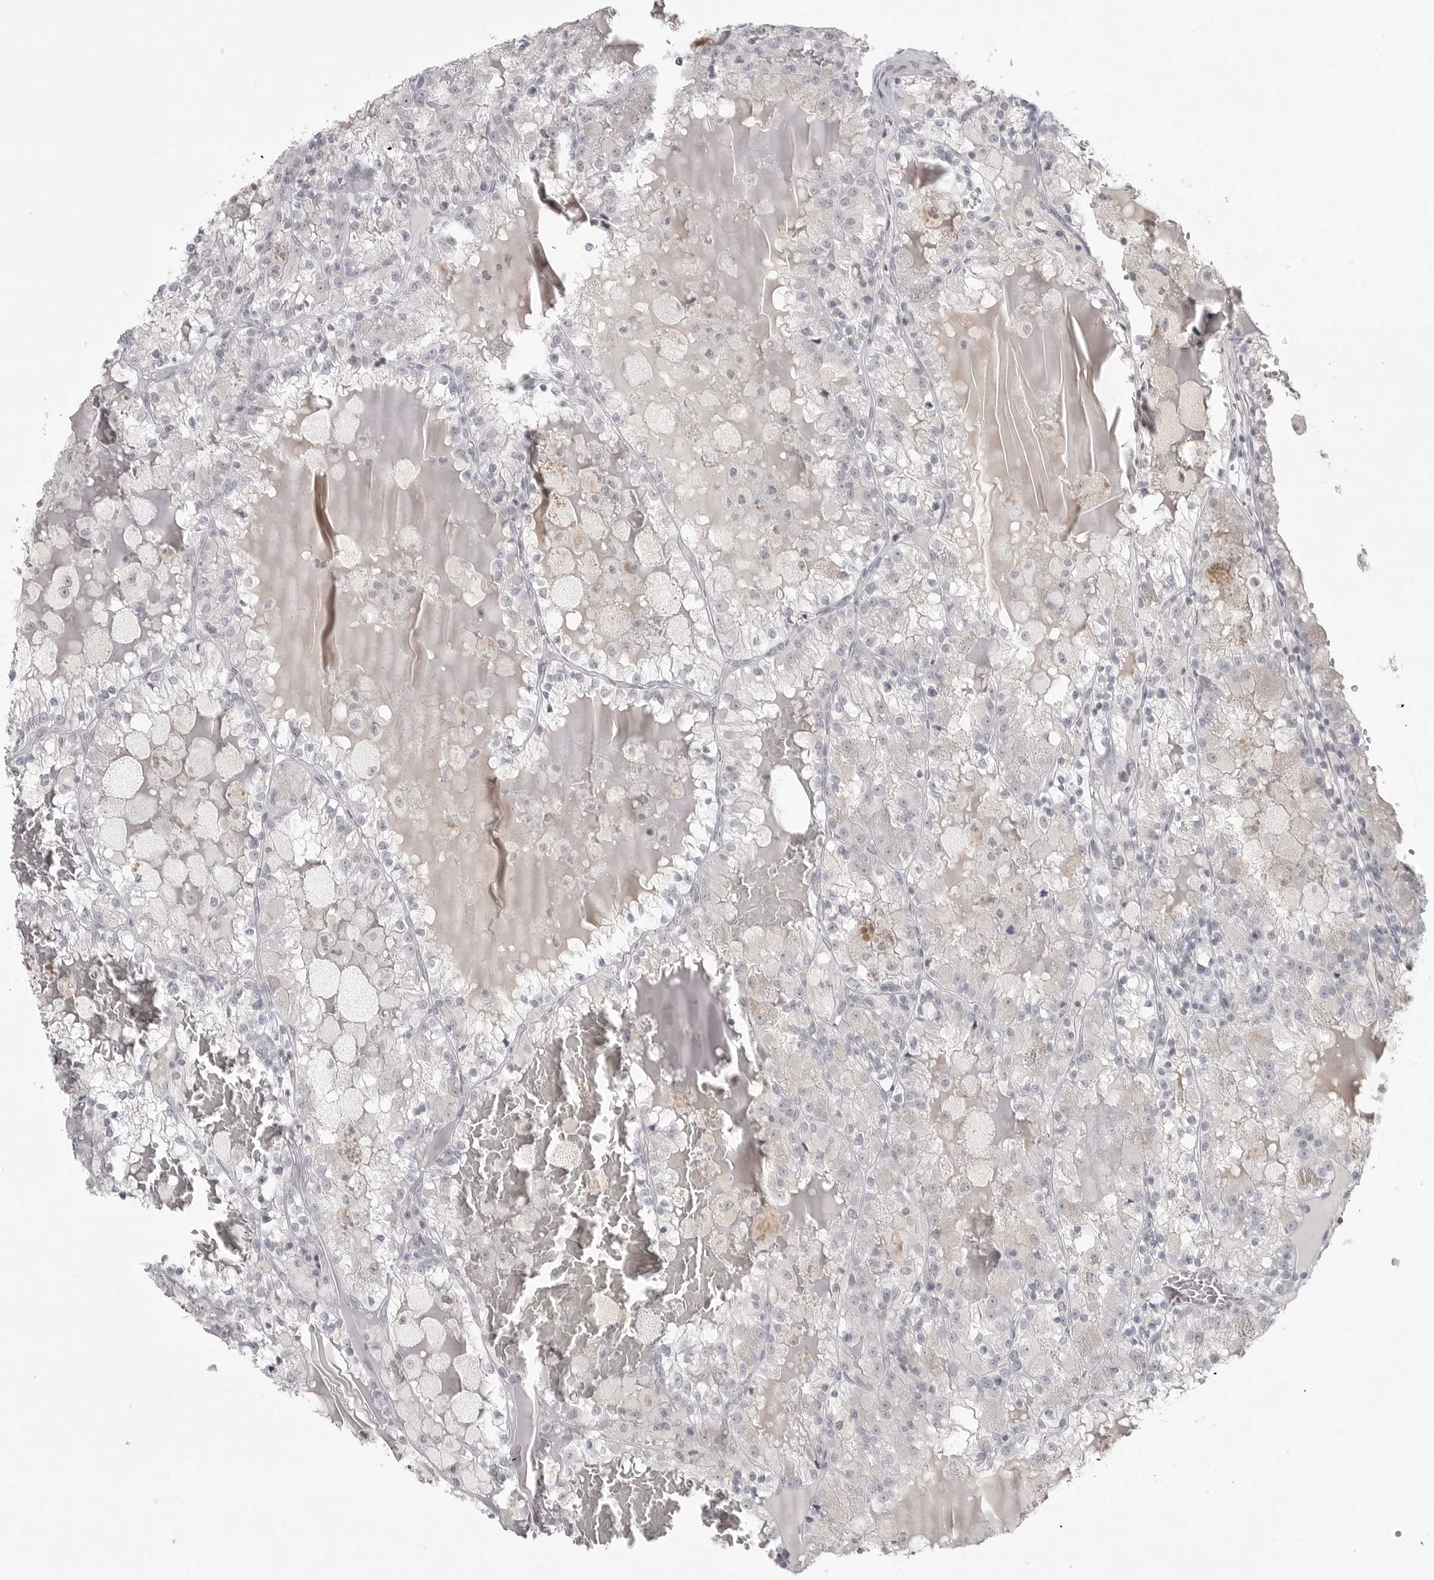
{"staining": {"intensity": "negative", "quantity": "none", "location": "none"}, "tissue": "renal cancer", "cell_type": "Tumor cells", "image_type": "cancer", "snomed": [{"axis": "morphology", "description": "Adenocarcinoma, NOS"}, {"axis": "topography", "description": "Kidney"}], "caption": "There is no significant staining in tumor cells of adenocarcinoma (renal).", "gene": "TCTN3", "patient": {"sex": "female", "age": 56}}